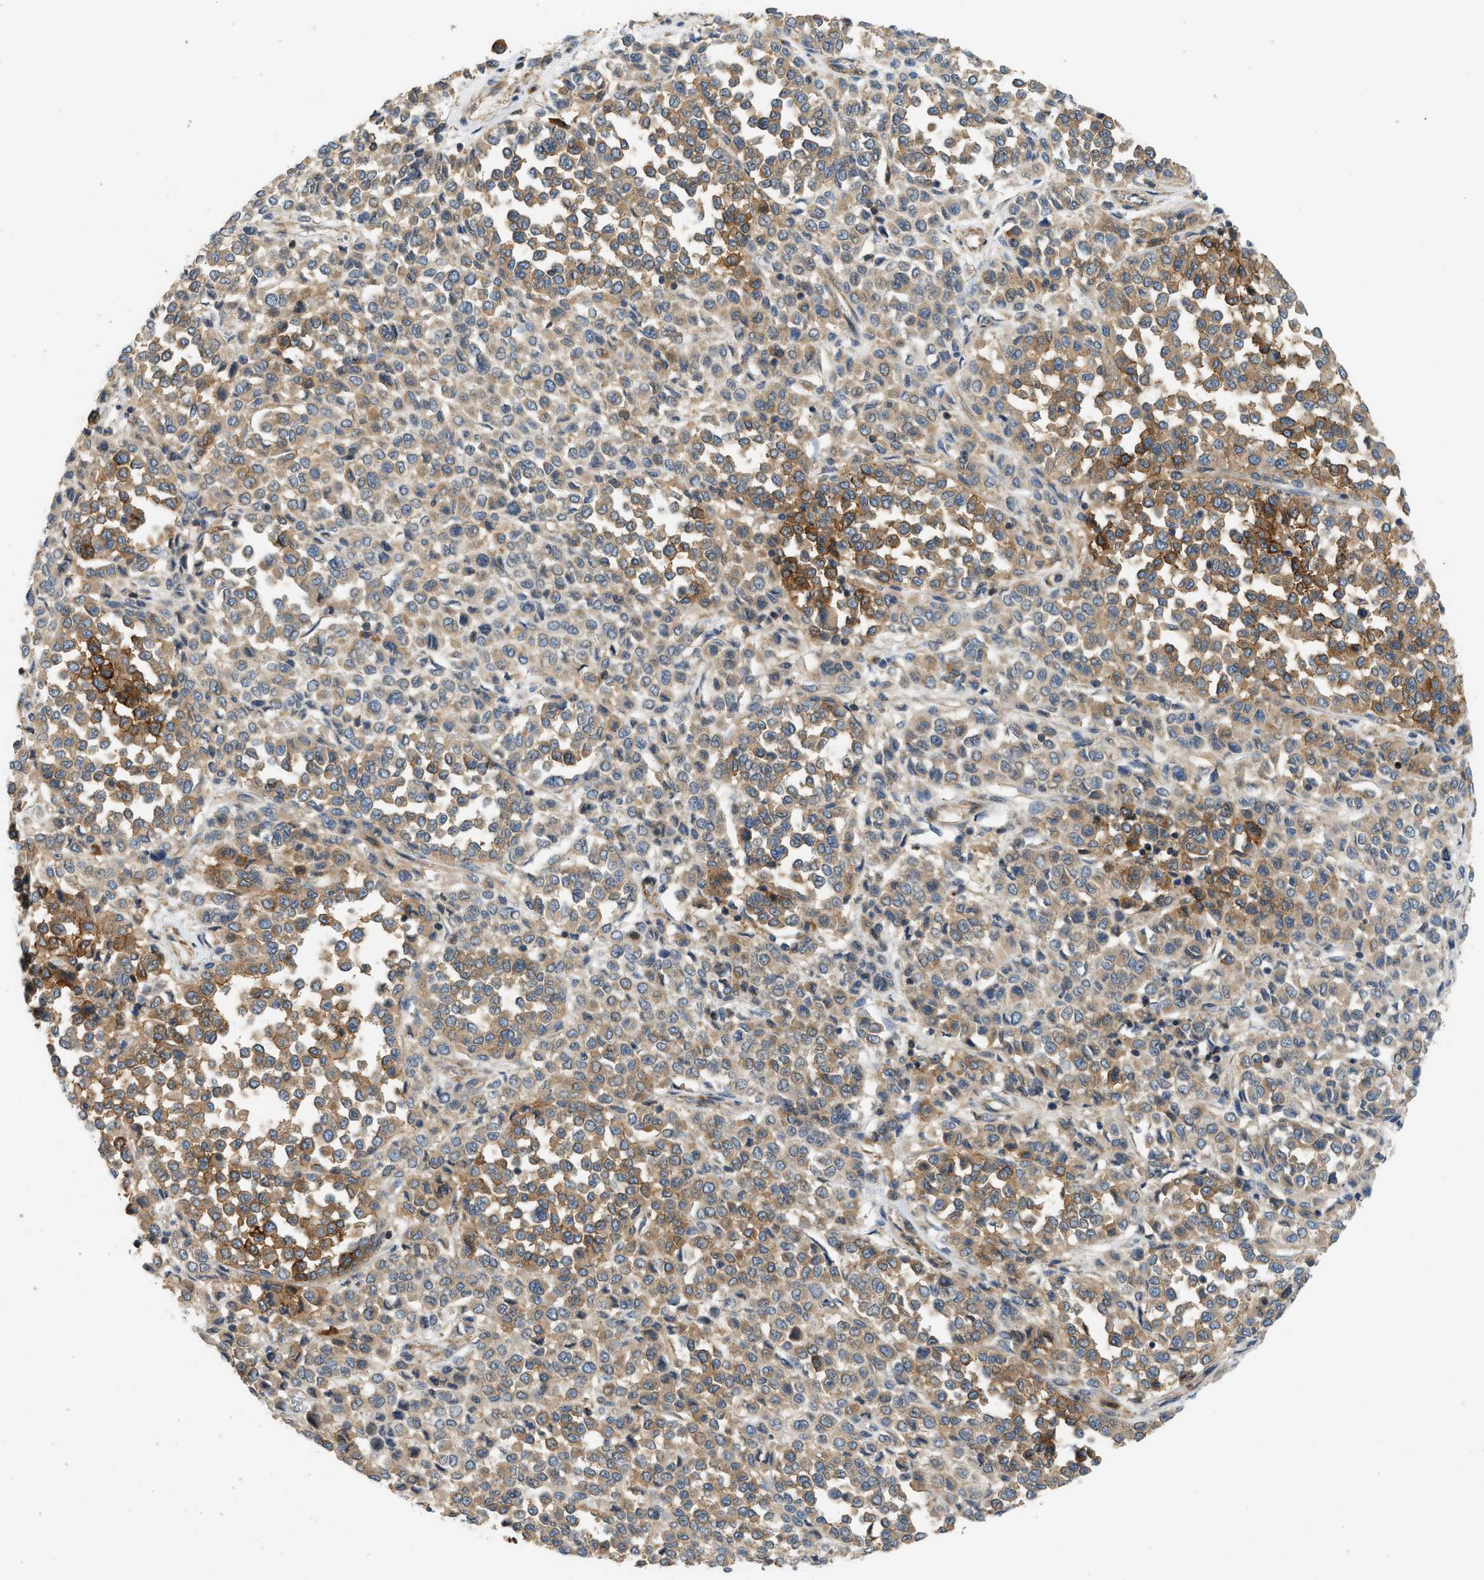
{"staining": {"intensity": "moderate", "quantity": ">75%", "location": "cytoplasmic/membranous"}, "tissue": "melanoma", "cell_type": "Tumor cells", "image_type": "cancer", "snomed": [{"axis": "morphology", "description": "Malignant melanoma, Metastatic site"}, {"axis": "topography", "description": "Pancreas"}], "caption": "Melanoma was stained to show a protein in brown. There is medium levels of moderate cytoplasmic/membranous staining in about >75% of tumor cells.", "gene": "BTN3A2", "patient": {"sex": "female", "age": 30}}